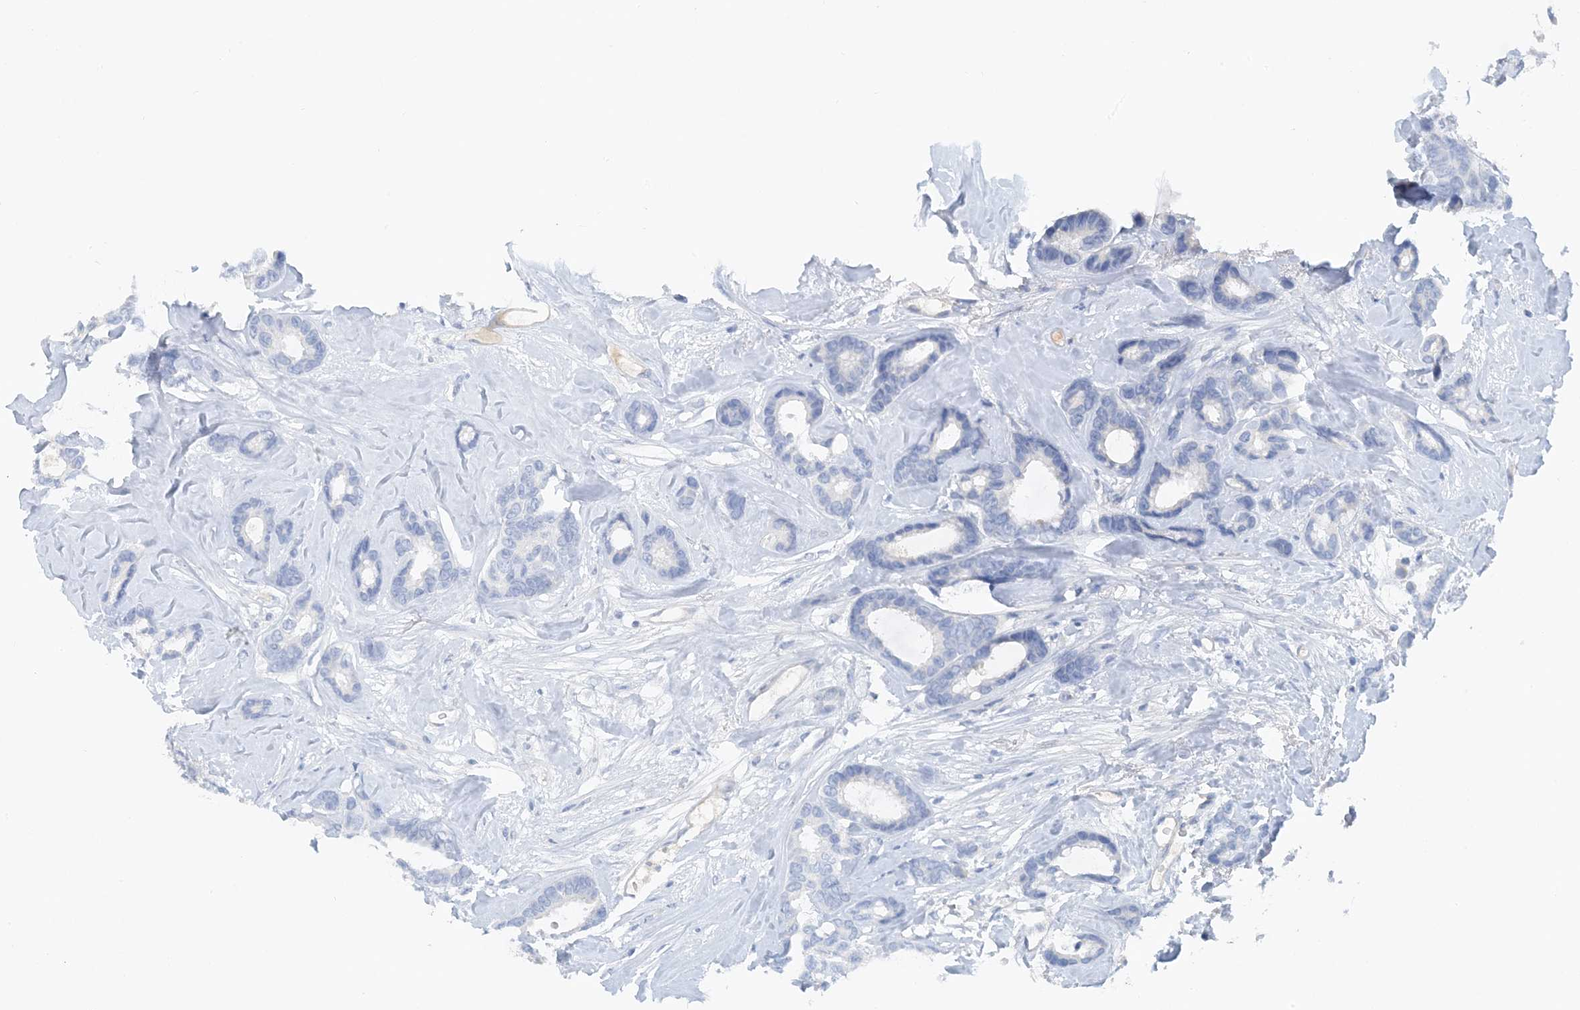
{"staining": {"intensity": "negative", "quantity": "none", "location": "none"}, "tissue": "breast cancer", "cell_type": "Tumor cells", "image_type": "cancer", "snomed": [{"axis": "morphology", "description": "Duct carcinoma"}, {"axis": "topography", "description": "Breast"}], "caption": "Tumor cells are negative for protein expression in human breast cancer. (DAB (3,3'-diaminobenzidine) immunohistochemistry (IHC), high magnification).", "gene": "CTRL", "patient": {"sex": "female", "age": 87}}